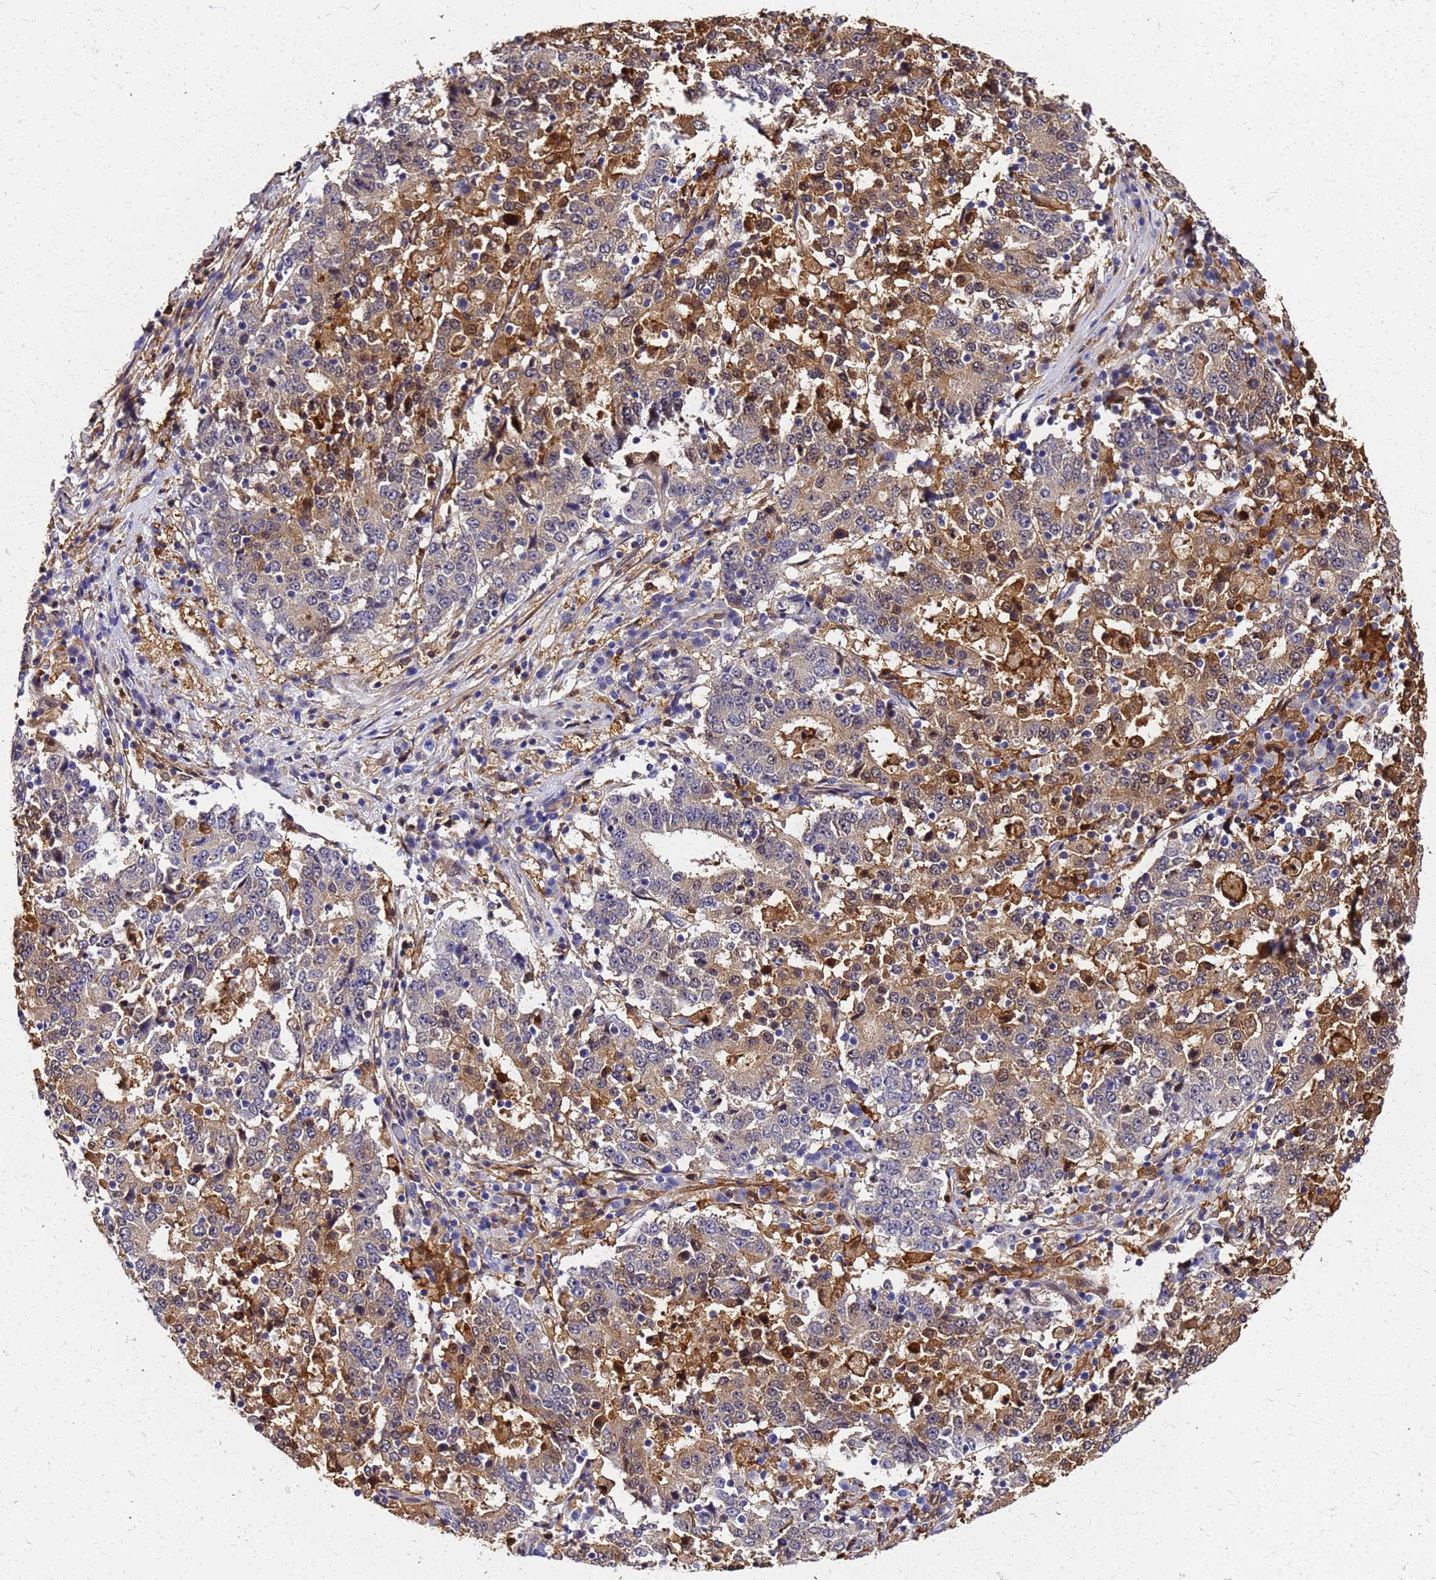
{"staining": {"intensity": "strong", "quantity": "25%-75%", "location": "cytoplasmic/membranous,nuclear"}, "tissue": "stomach cancer", "cell_type": "Tumor cells", "image_type": "cancer", "snomed": [{"axis": "morphology", "description": "Adenocarcinoma, NOS"}, {"axis": "topography", "description": "Stomach"}], "caption": "IHC (DAB (3,3'-diaminobenzidine)) staining of human stomach cancer (adenocarcinoma) displays strong cytoplasmic/membranous and nuclear protein staining in approximately 25%-75% of tumor cells.", "gene": "S100A11", "patient": {"sex": "male", "age": 59}}